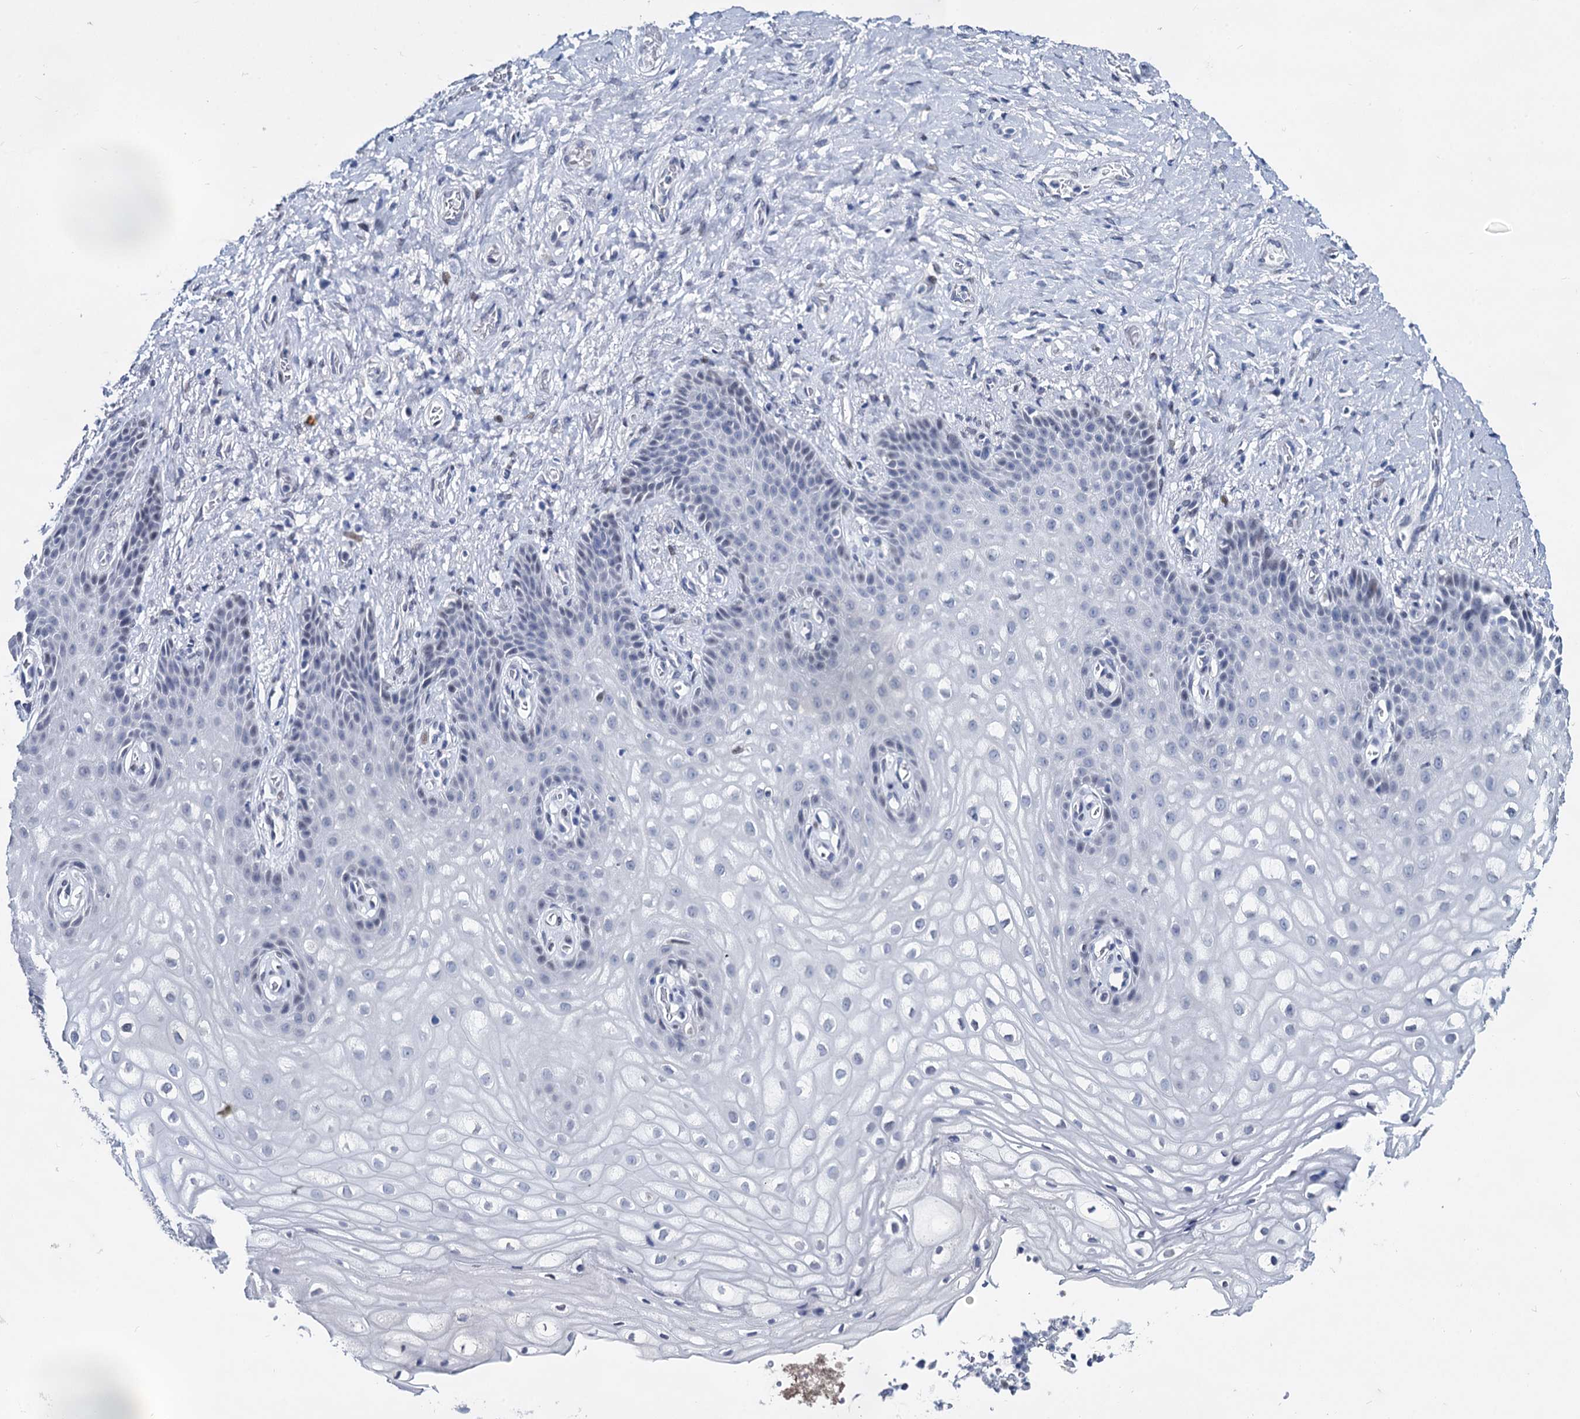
{"staining": {"intensity": "negative", "quantity": "none", "location": "none"}, "tissue": "vagina", "cell_type": "Squamous epithelial cells", "image_type": "normal", "snomed": [{"axis": "morphology", "description": "Normal tissue, NOS"}, {"axis": "topography", "description": "Vagina"}], "caption": "Immunohistochemistry histopathology image of unremarkable vagina stained for a protein (brown), which demonstrates no positivity in squamous epithelial cells.", "gene": "MAGEA4", "patient": {"sex": "female", "age": 60}}